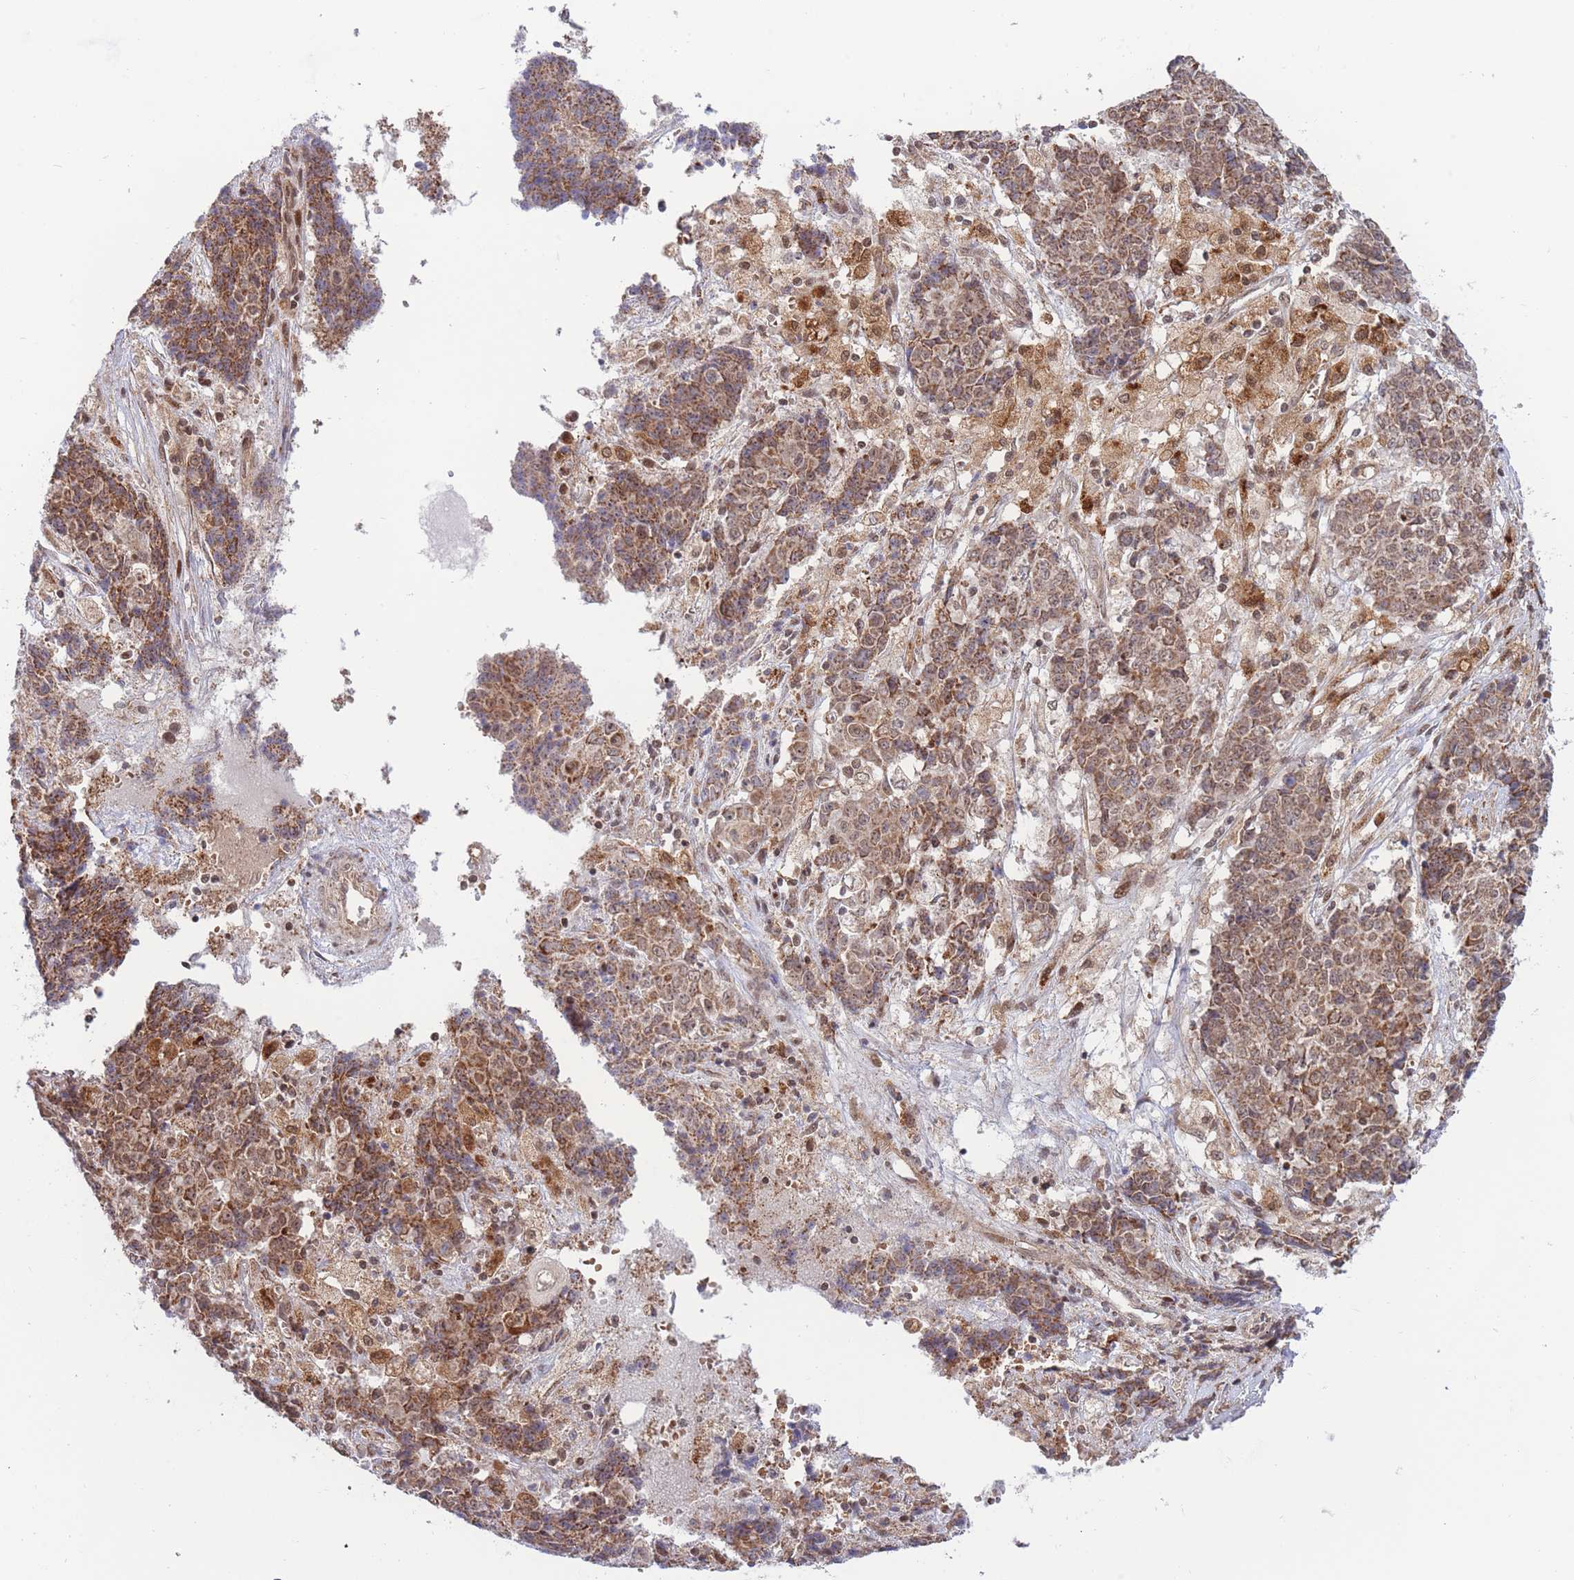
{"staining": {"intensity": "moderate", "quantity": ">75%", "location": "cytoplasmic/membranous,nuclear"}, "tissue": "ovarian cancer", "cell_type": "Tumor cells", "image_type": "cancer", "snomed": [{"axis": "morphology", "description": "Carcinoma, endometroid"}, {"axis": "topography", "description": "Ovary"}], "caption": "Tumor cells exhibit medium levels of moderate cytoplasmic/membranous and nuclear expression in about >75% of cells in ovarian cancer (endometroid carcinoma).", "gene": "BOD1L1", "patient": {"sex": "female", "age": 42}}